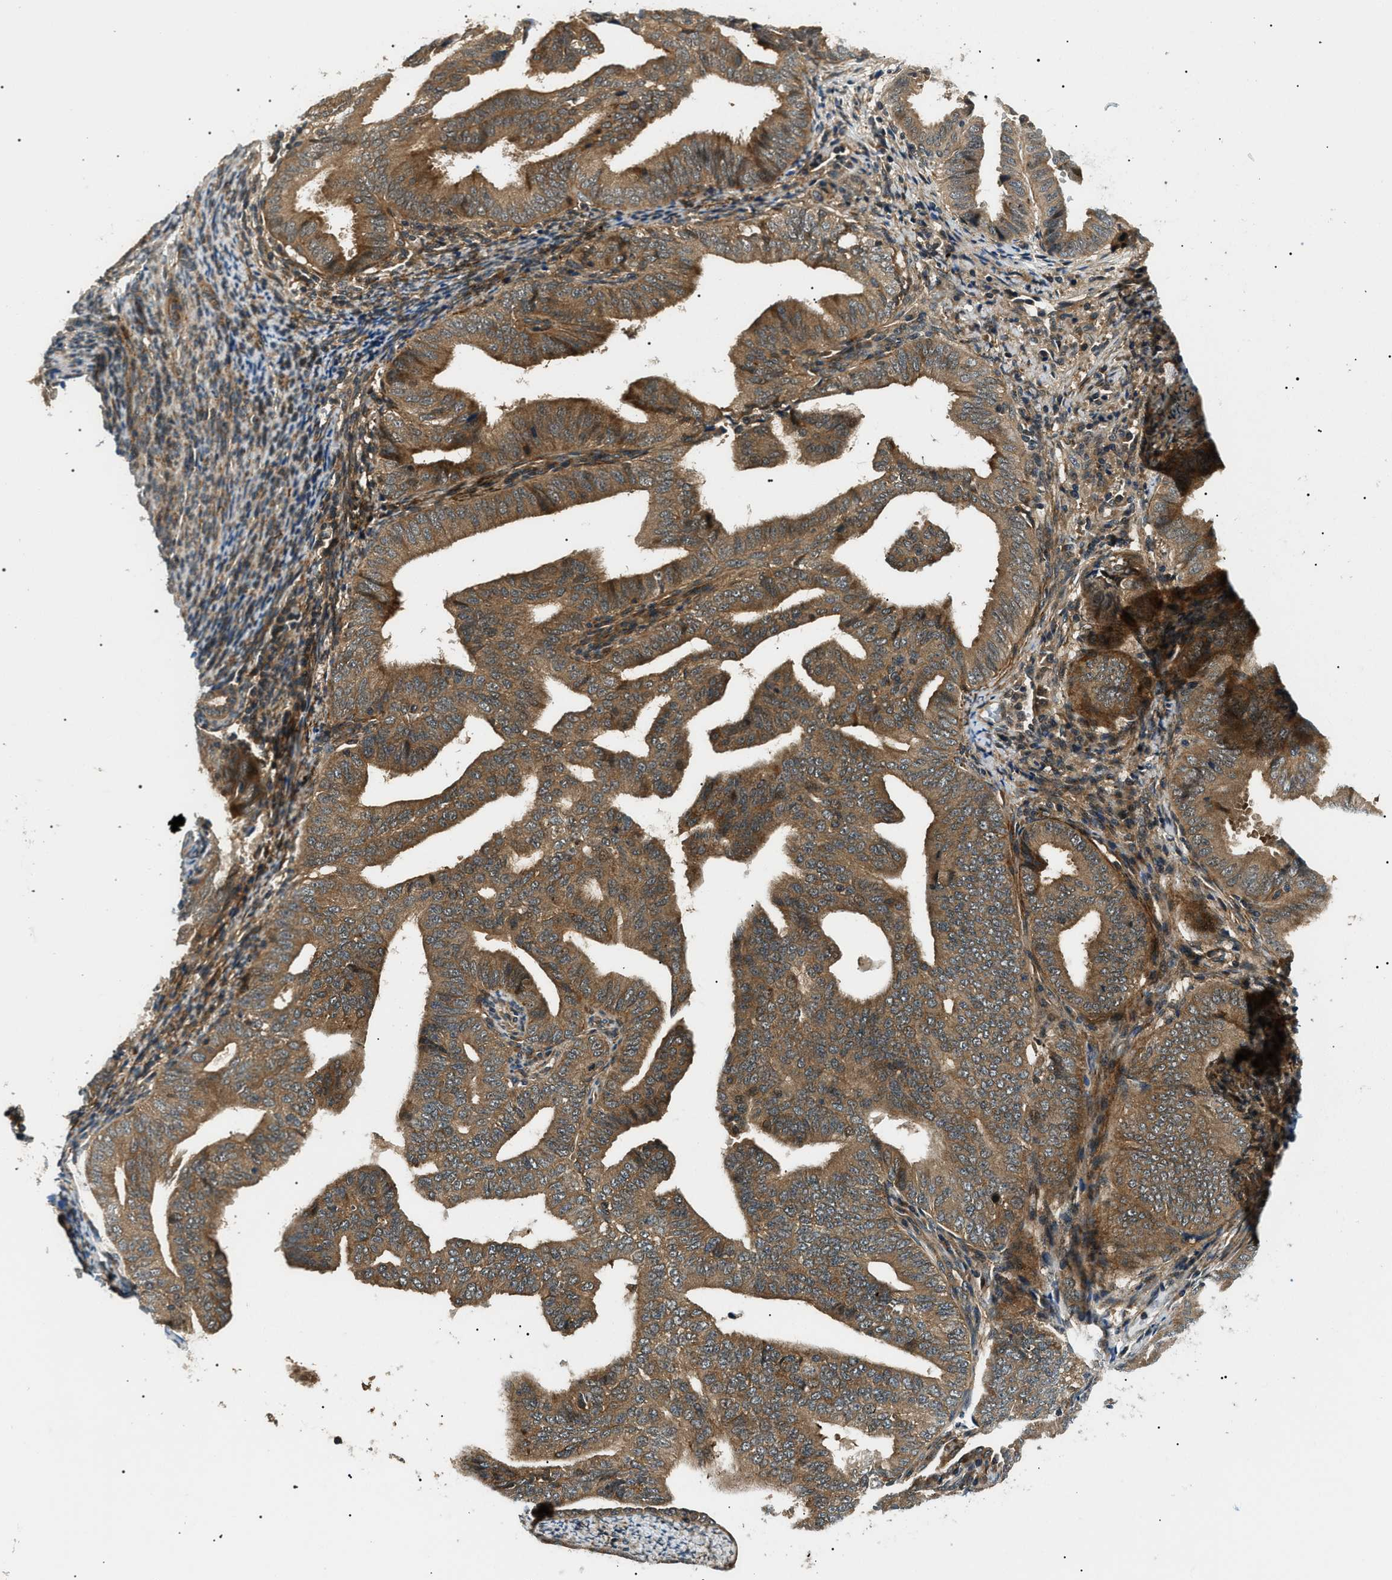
{"staining": {"intensity": "moderate", "quantity": ">75%", "location": "cytoplasmic/membranous"}, "tissue": "endometrial cancer", "cell_type": "Tumor cells", "image_type": "cancer", "snomed": [{"axis": "morphology", "description": "Adenocarcinoma, NOS"}, {"axis": "topography", "description": "Endometrium"}], "caption": "Endometrial cancer was stained to show a protein in brown. There is medium levels of moderate cytoplasmic/membranous positivity in approximately >75% of tumor cells.", "gene": "ATP6AP1", "patient": {"sex": "female", "age": 58}}